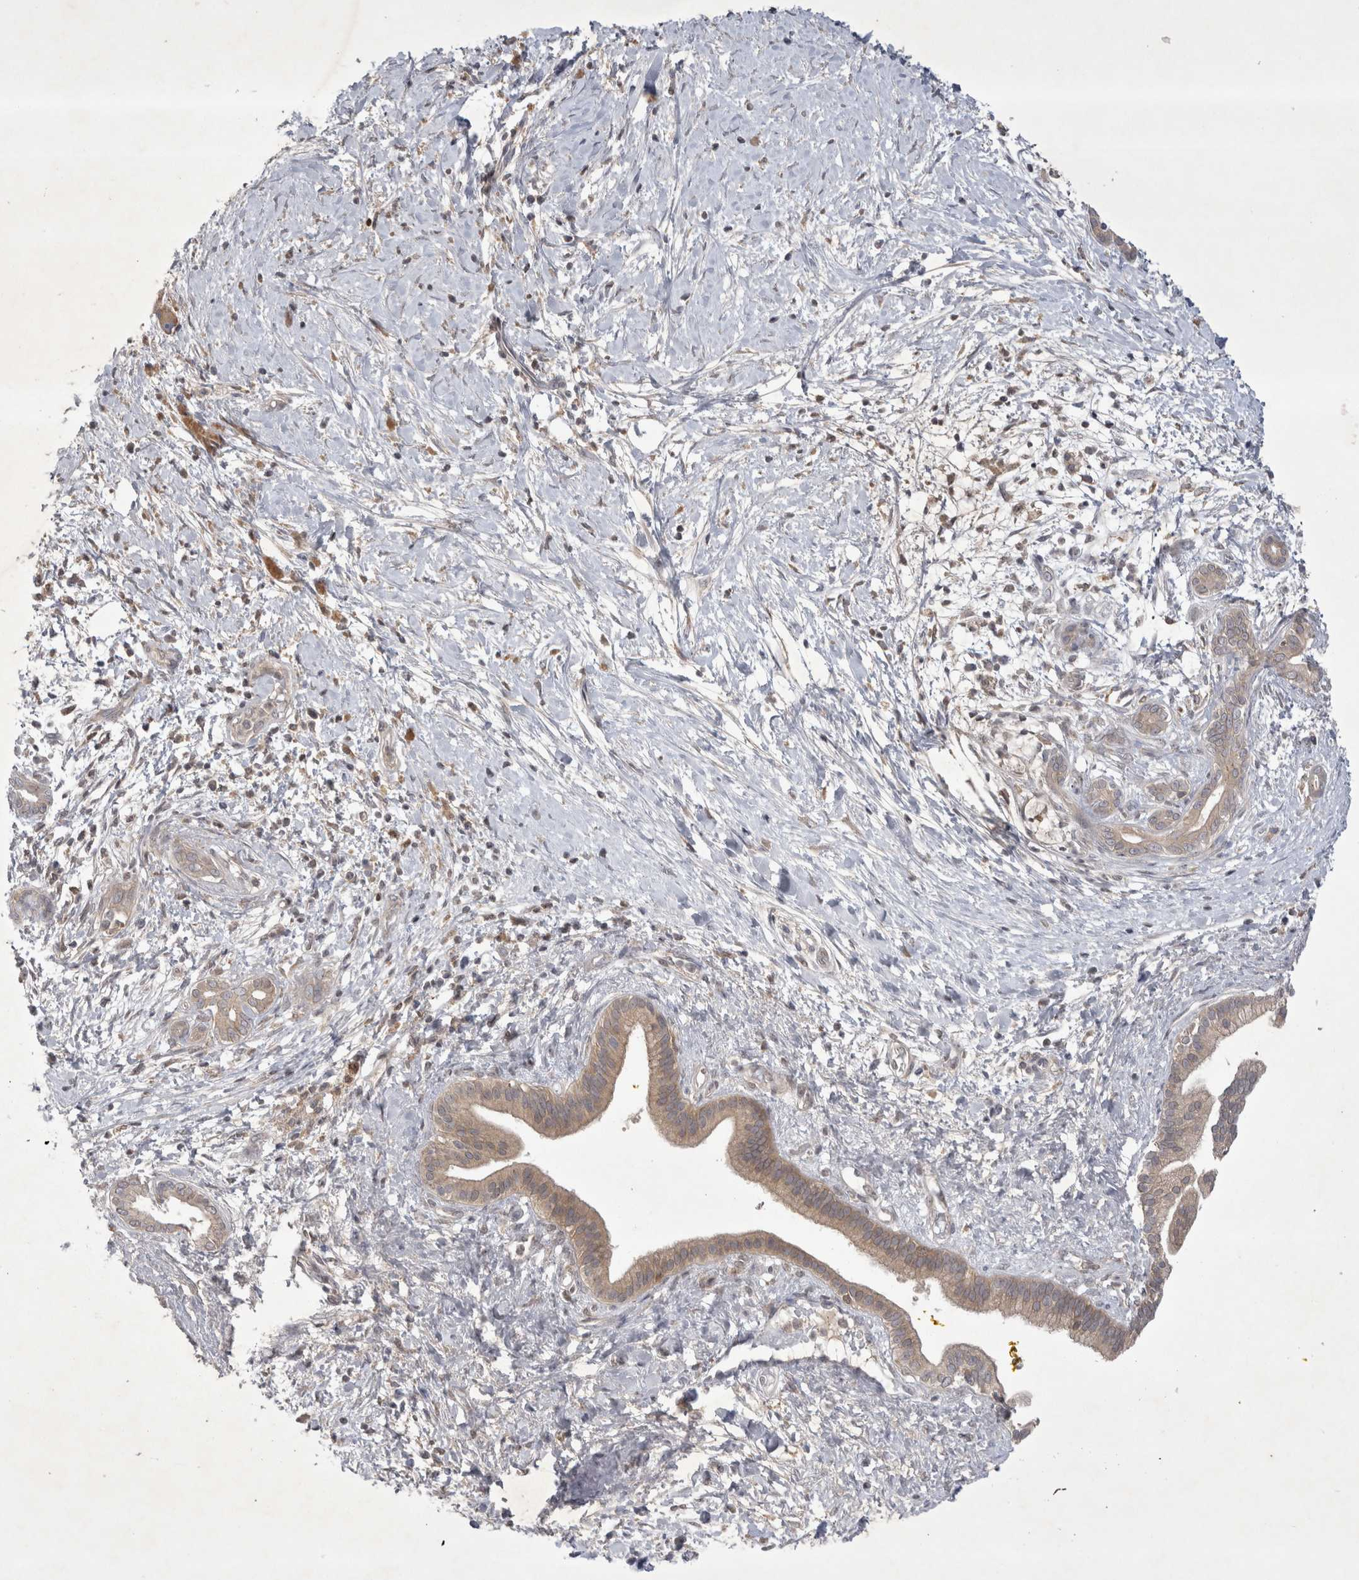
{"staining": {"intensity": "weak", "quantity": ">75%", "location": "cytoplasmic/membranous"}, "tissue": "pancreatic cancer", "cell_type": "Tumor cells", "image_type": "cancer", "snomed": [{"axis": "morphology", "description": "Adenocarcinoma, NOS"}, {"axis": "topography", "description": "Pancreas"}], "caption": "This histopathology image shows IHC staining of human pancreatic cancer (adenocarcinoma), with low weak cytoplasmic/membranous positivity in about >75% of tumor cells.", "gene": "SRD5A3", "patient": {"sex": "male", "age": 58}}